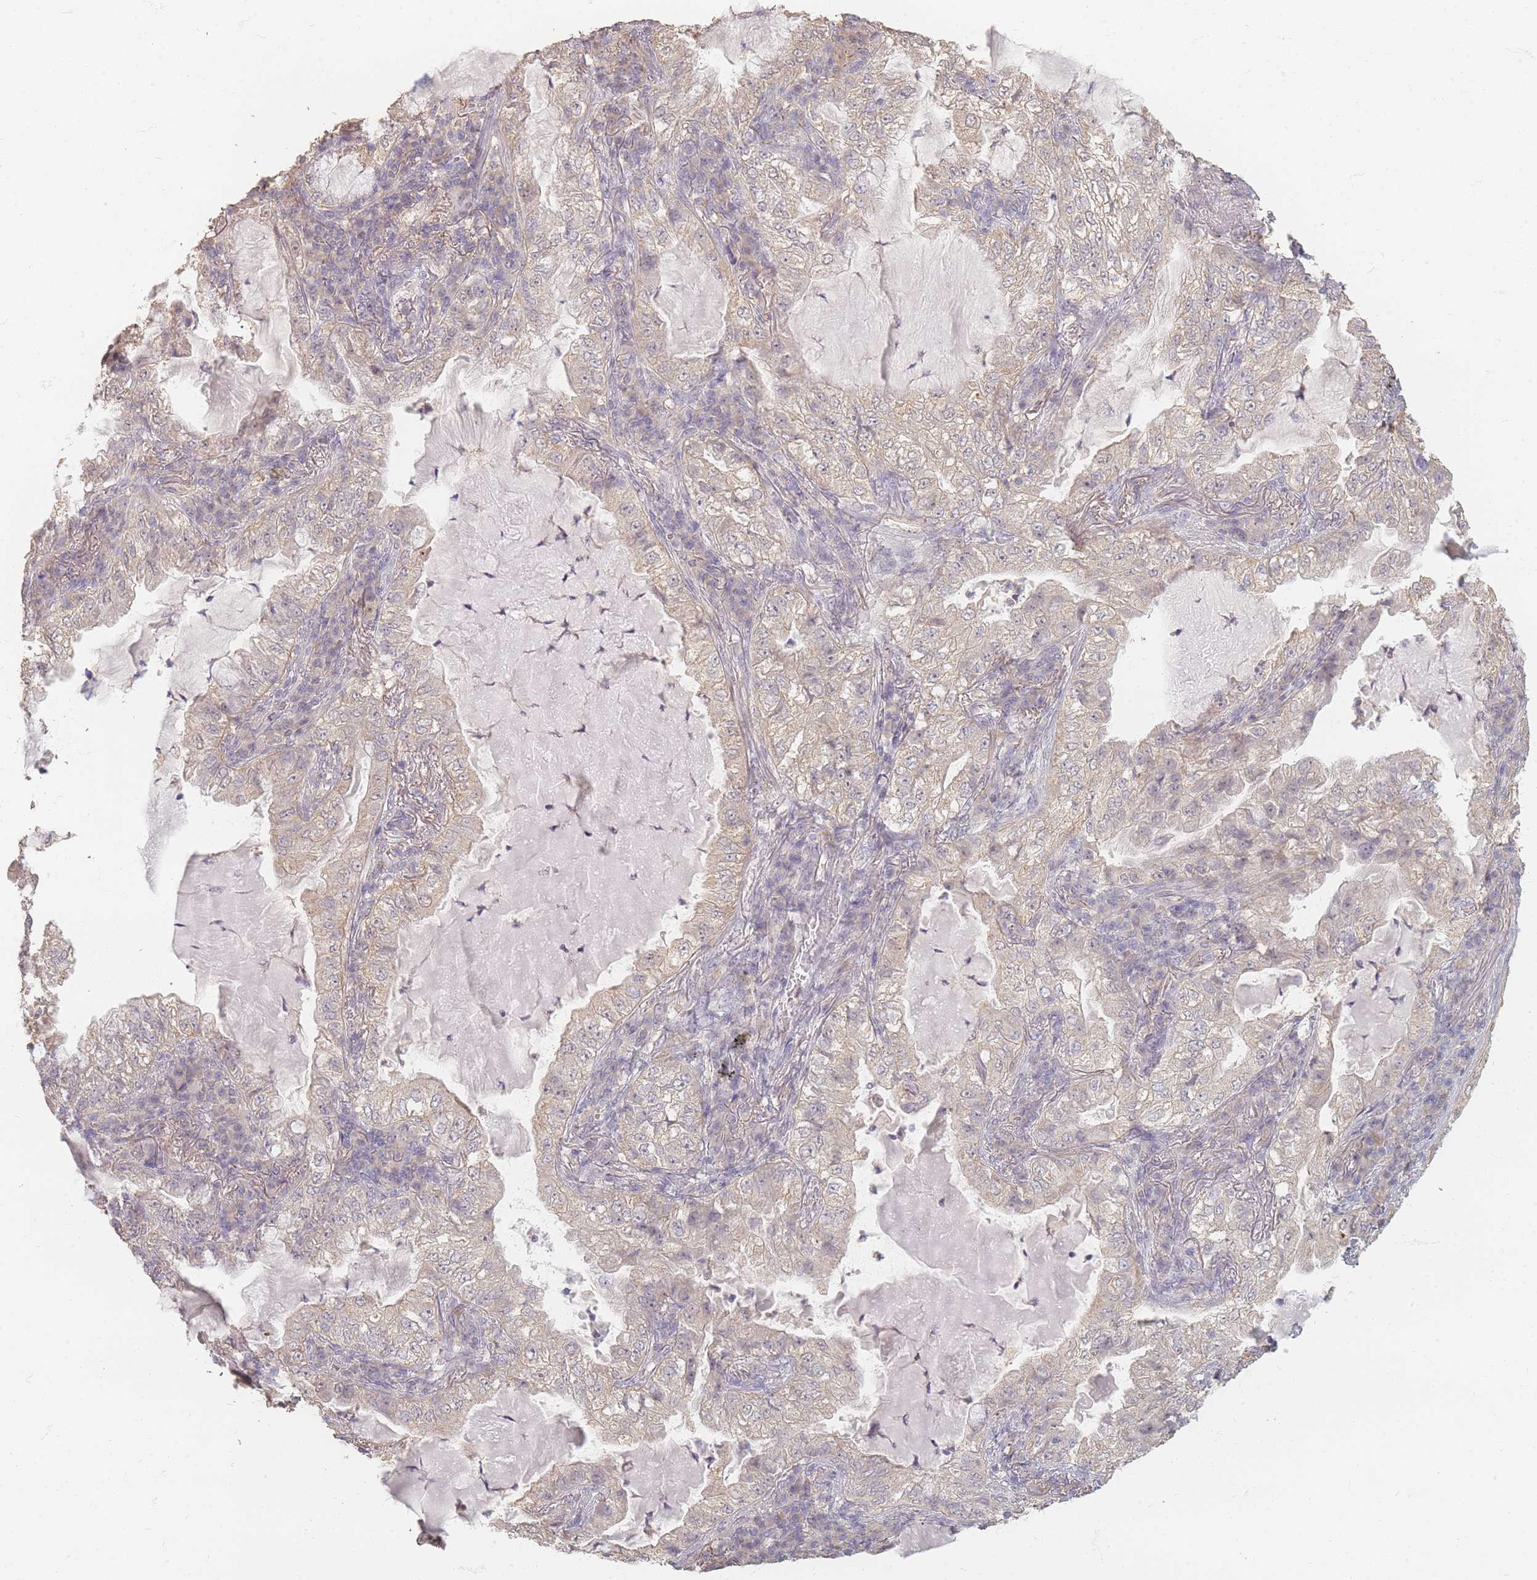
{"staining": {"intensity": "negative", "quantity": "none", "location": "none"}, "tissue": "lung cancer", "cell_type": "Tumor cells", "image_type": "cancer", "snomed": [{"axis": "morphology", "description": "Adenocarcinoma, NOS"}, {"axis": "topography", "description": "Lung"}], "caption": "Tumor cells show no significant positivity in adenocarcinoma (lung).", "gene": "RFTN1", "patient": {"sex": "female", "age": 73}}